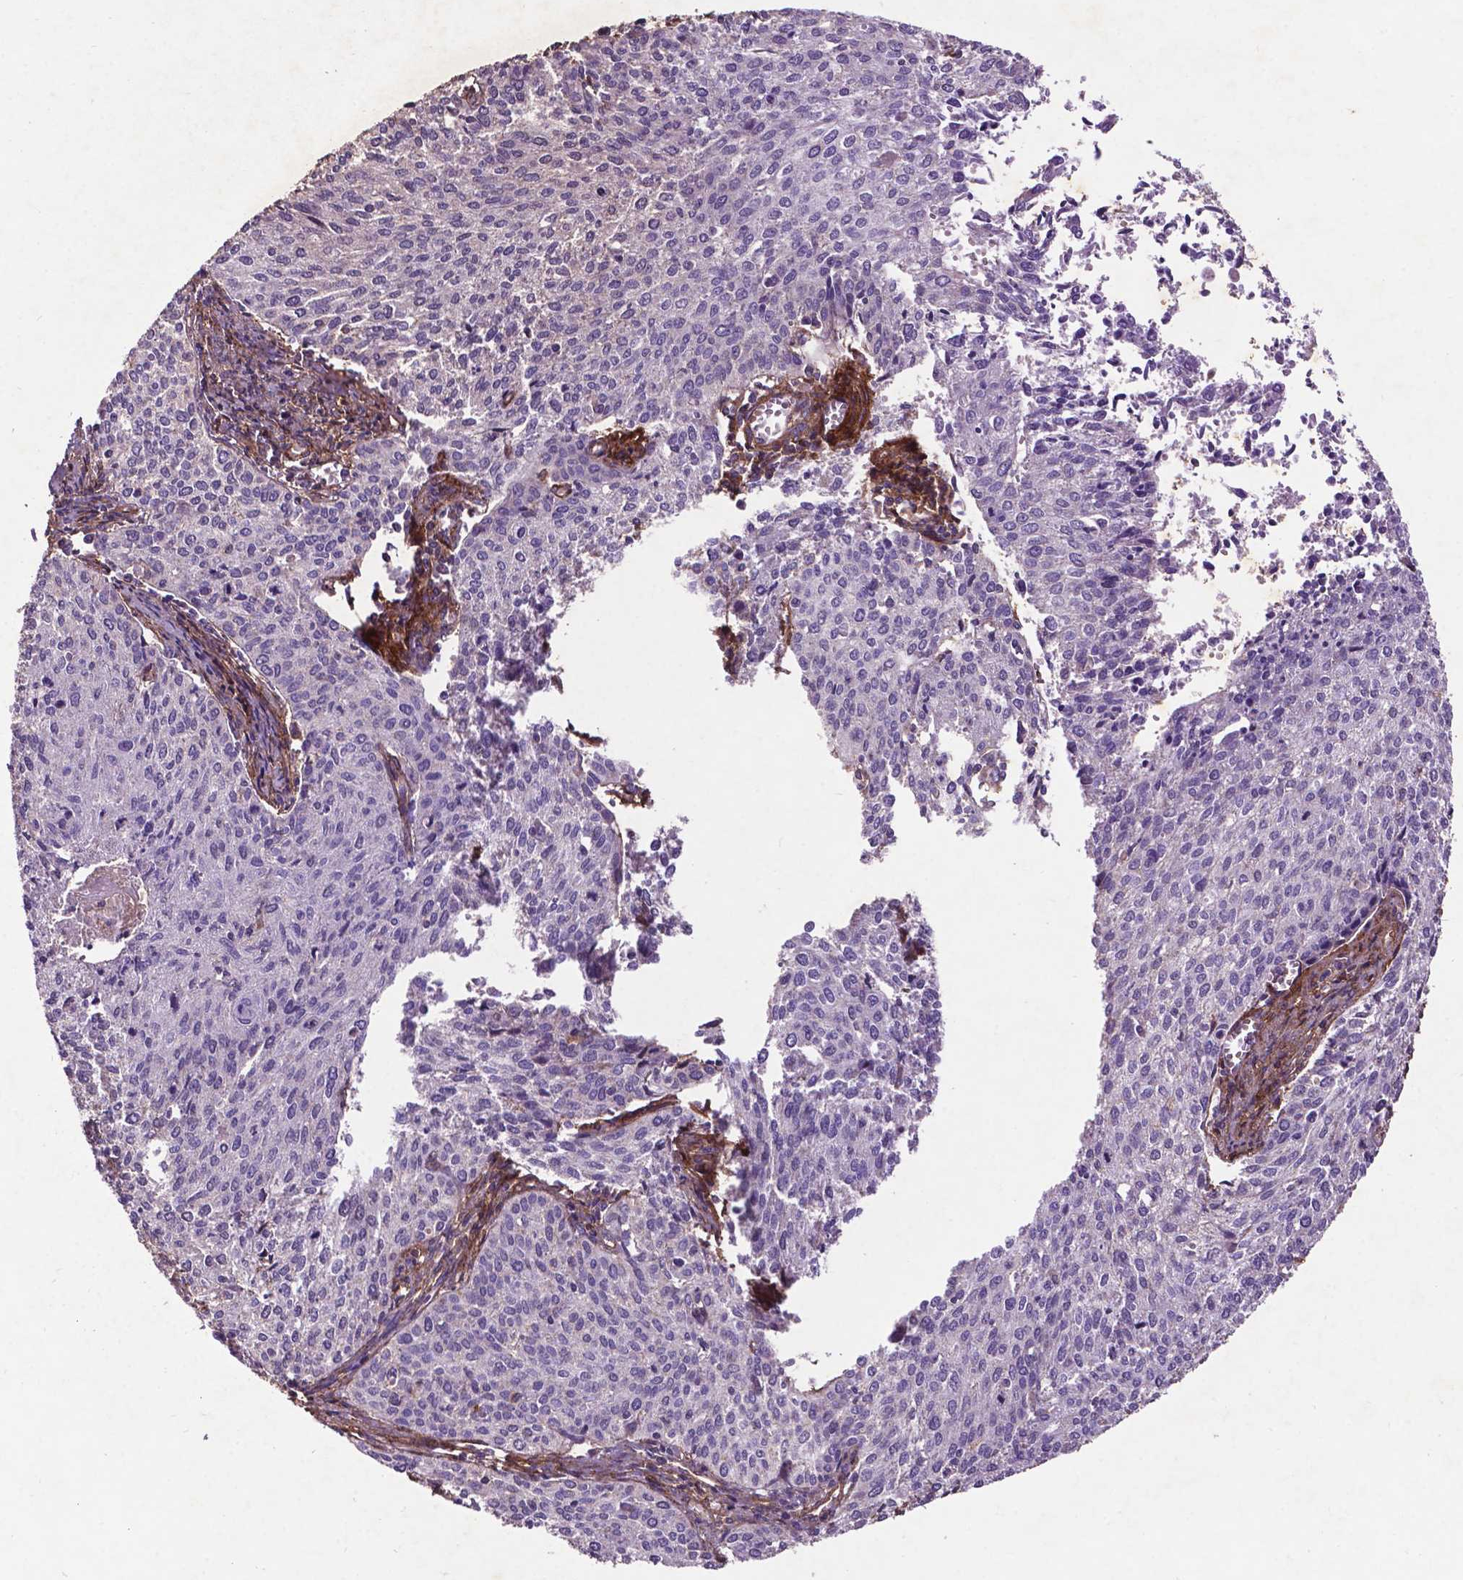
{"staining": {"intensity": "negative", "quantity": "none", "location": "none"}, "tissue": "cervical cancer", "cell_type": "Tumor cells", "image_type": "cancer", "snomed": [{"axis": "morphology", "description": "Squamous cell carcinoma, NOS"}, {"axis": "topography", "description": "Cervix"}], "caption": "This is a histopathology image of immunohistochemistry (IHC) staining of cervical cancer (squamous cell carcinoma), which shows no staining in tumor cells.", "gene": "RRAS", "patient": {"sex": "female", "age": 38}}